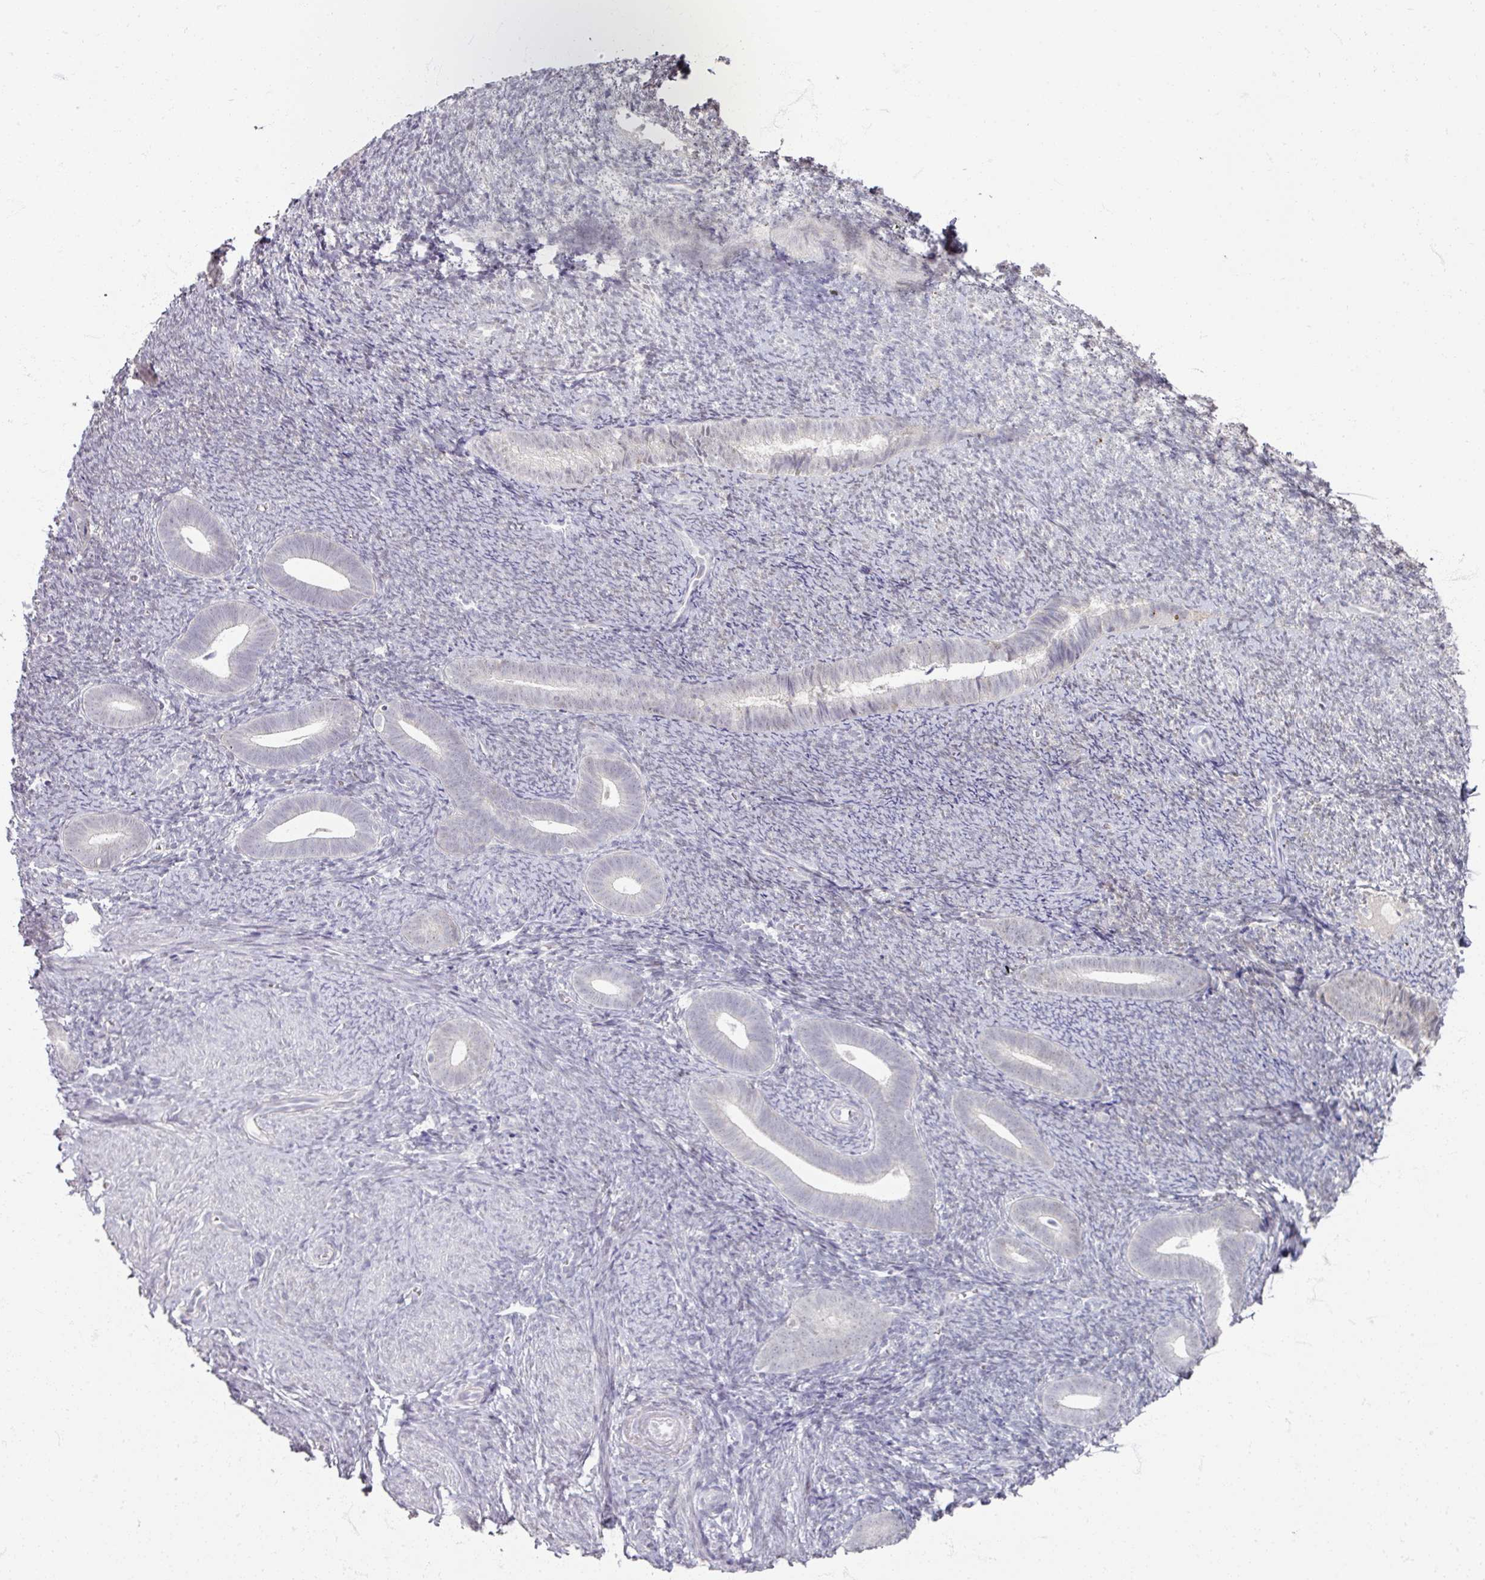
{"staining": {"intensity": "weak", "quantity": "<25%", "location": "nuclear"}, "tissue": "endometrium", "cell_type": "Cells in endometrial stroma", "image_type": "normal", "snomed": [{"axis": "morphology", "description": "Normal tissue, NOS"}, {"axis": "topography", "description": "Endometrium"}], "caption": "IHC image of unremarkable endometrium: human endometrium stained with DAB (3,3'-diaminobenzidine) displays no significant protein staining in cells in endometrial stroma. (DAB immunohistochemistry visualized using brightfield microscopy, high magnification).", "gene": "SOX11", "patient": {"sex": "female", "age": 39}}